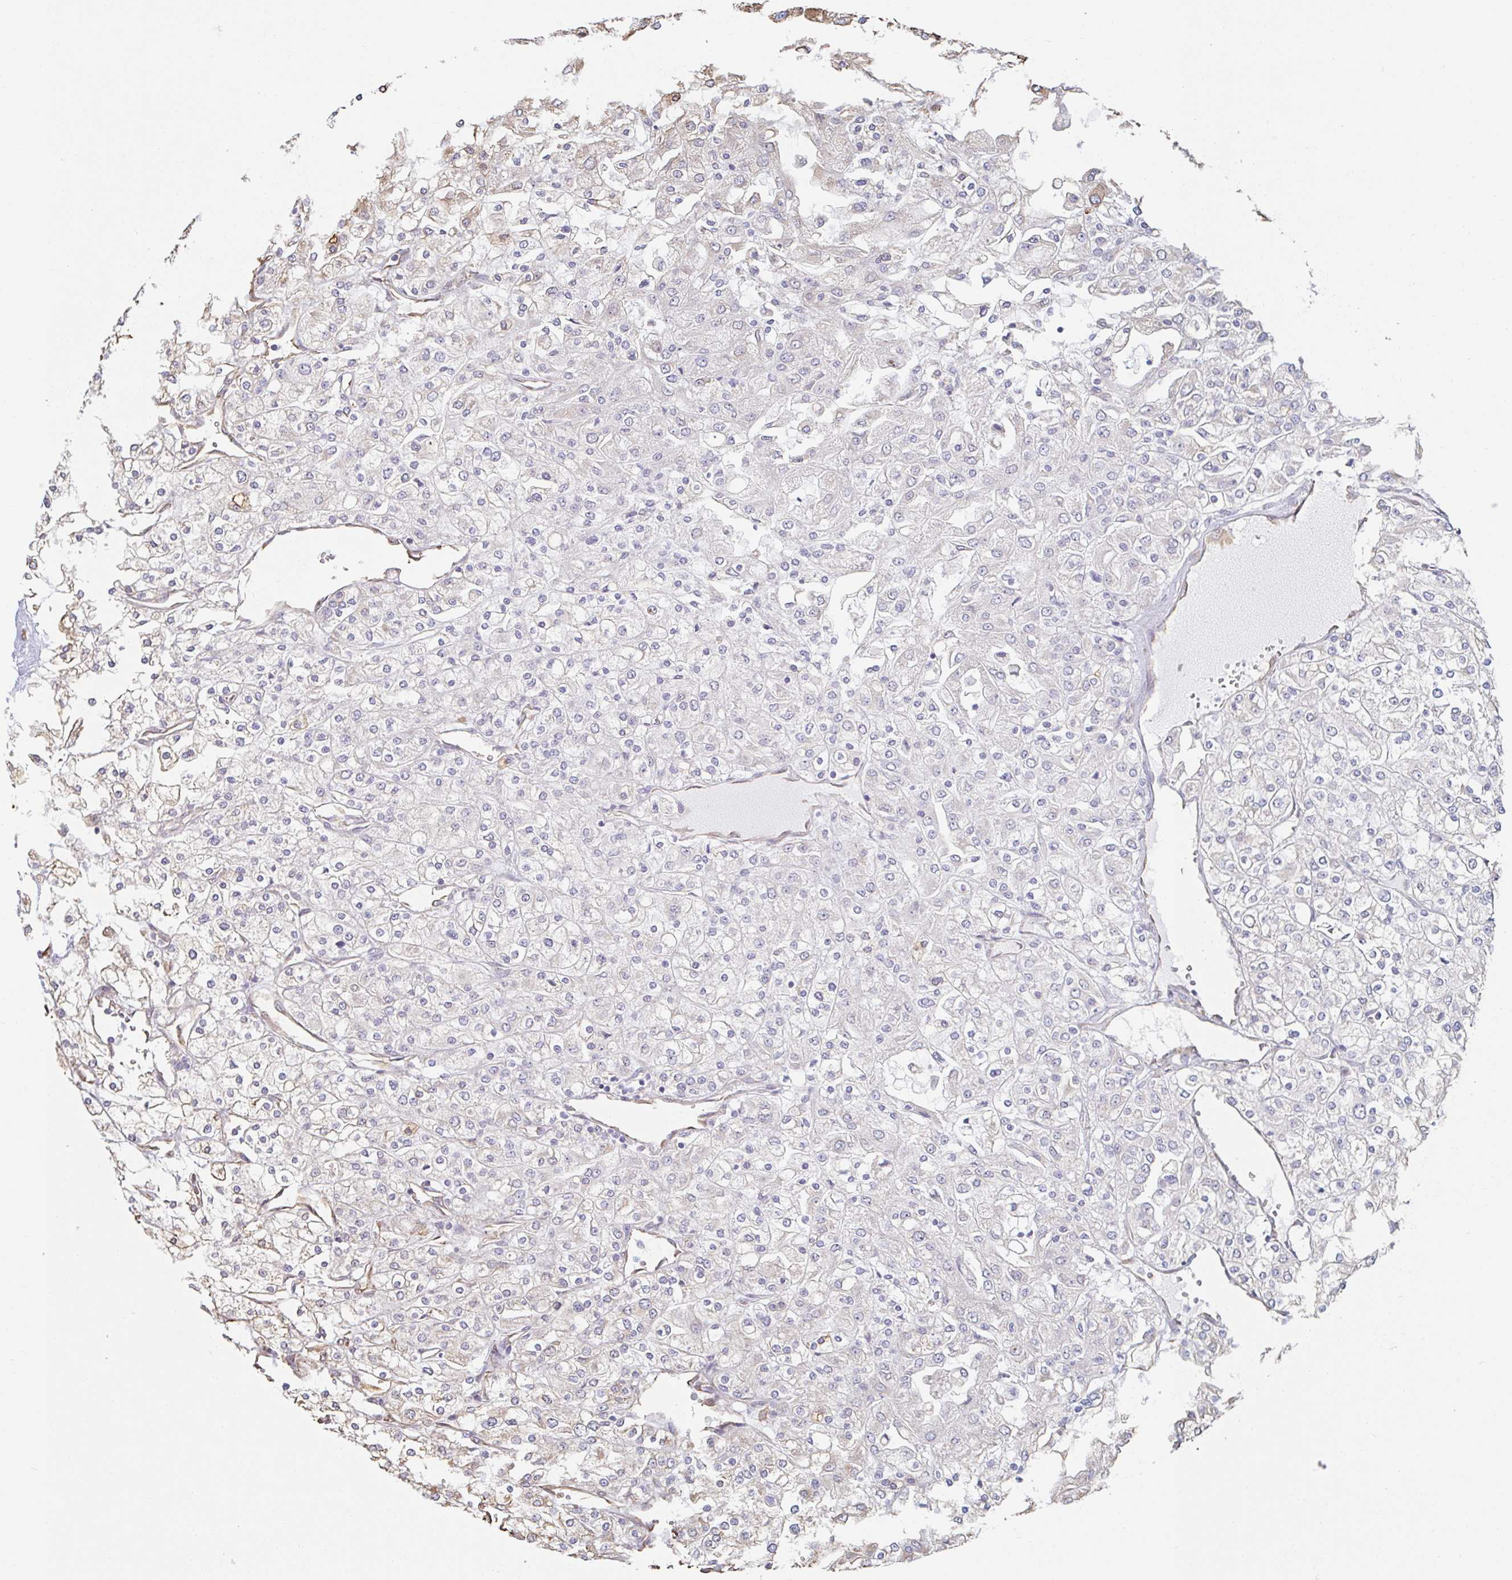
{"staining": {"intensity": "negative", "quantity": "none", "location": "none"}, "tissue": "renal cancer", "cell_type": "Tumor cells", "image_type": "cancer", "snomed": [{"axis": "morphology", "description": "Adenocarcinoma, NOS"}, {"axis": "topography", "description": "Kidney"}], "caption": "DAB (3,3'-diaminobenzidine) immunohistochemical staining of renal cancer (adenocarcinoma) exhibits no significant expression in tumor cells.", "gene": "RAB5IF", "patient": {"sex": "male", "age": 80}}